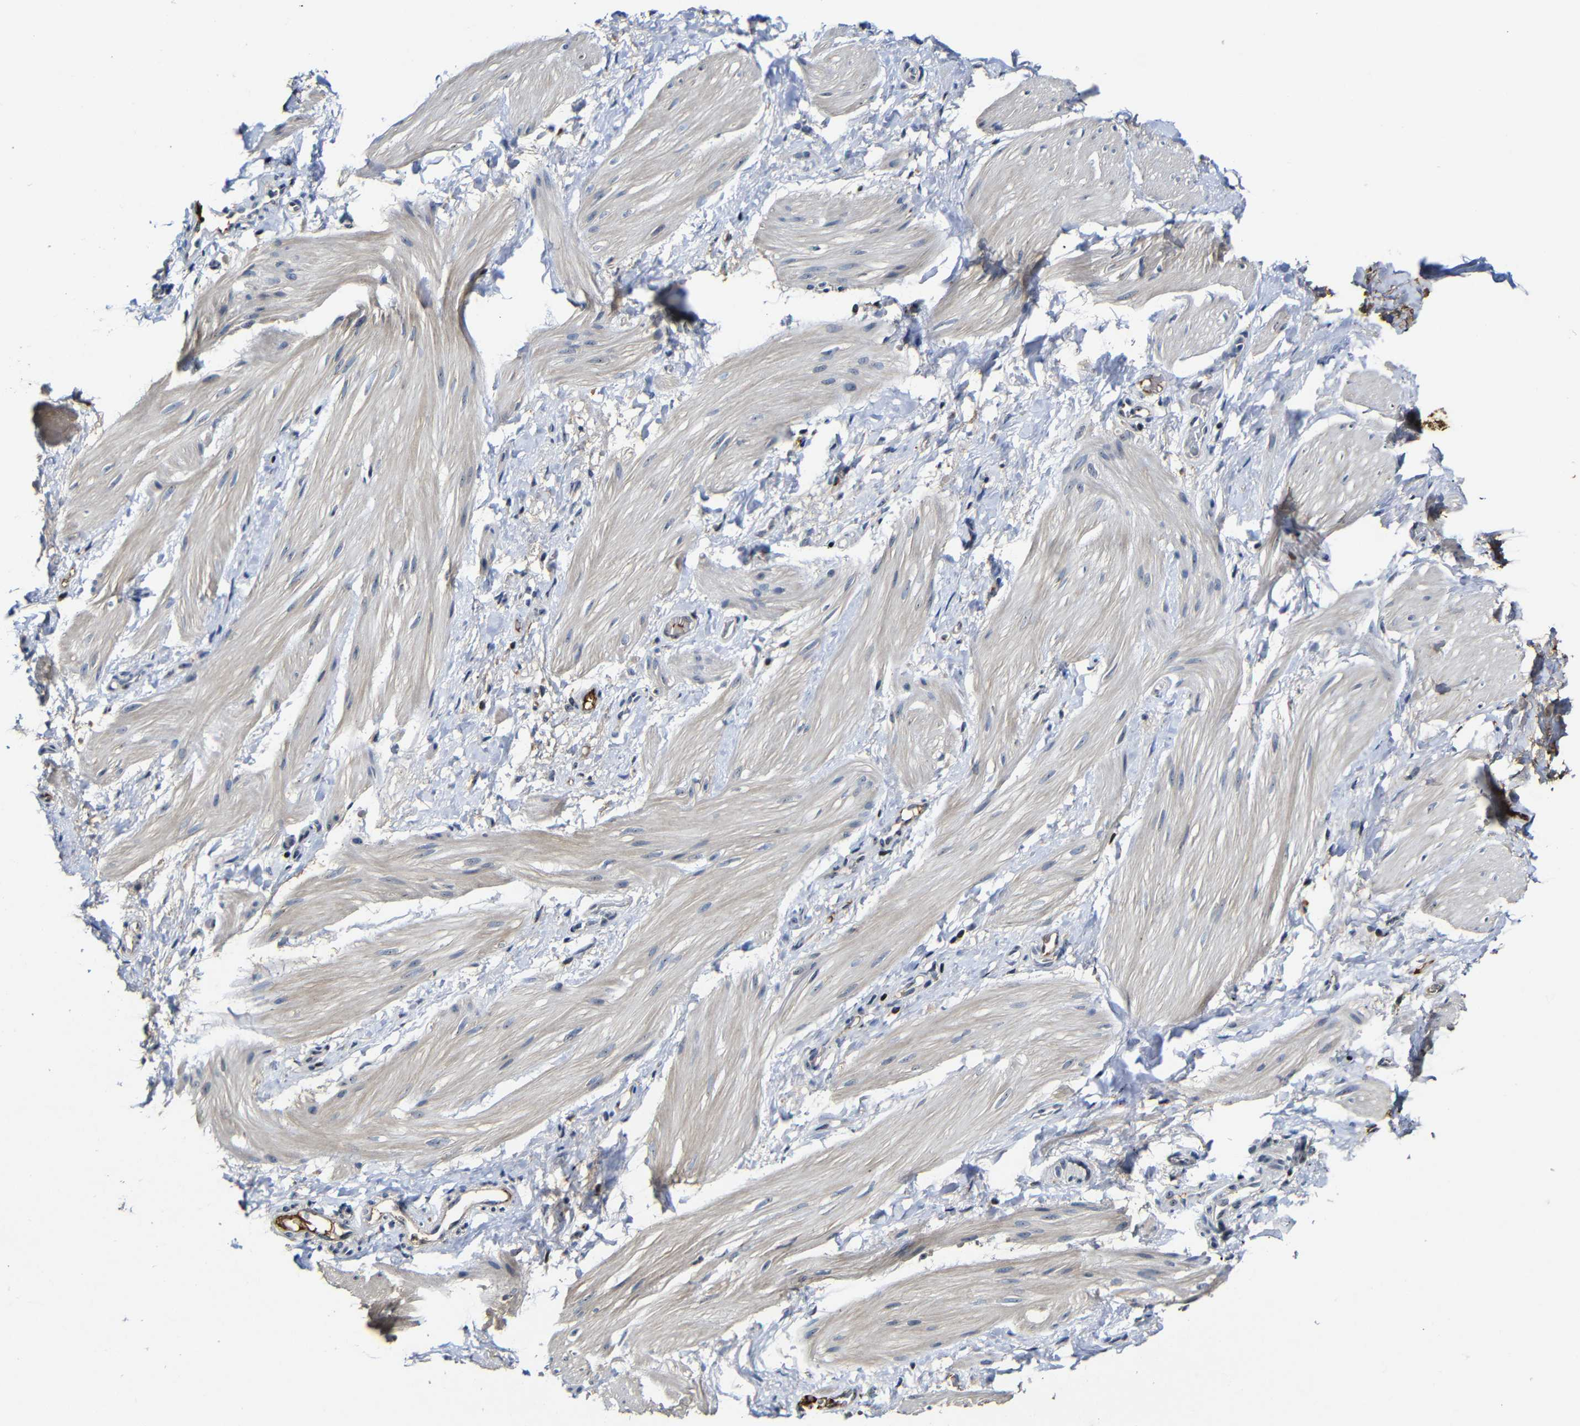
{"staining": {"intensity": "weak", "quantity": "25%-75%", "location": "cytoplasmic/membranous"}, "tissue": "smooth muscle", "cell_type": "Smooth muscle cells", "image_type": "normal", "snomed": [{"axis": "morphology", "description": "Normal tissue, NOS"}, {"axis": "topography", "description": "Smooth muscle"}], "caption": "Brown immunohistochemical staining in benign smooth muscle shows weak cytoplasmic/membranous positivity in approximately 25%-75% of smooth muscle cells.", "gene": "MYC", "patient": {"sex": "male", "age": 16}}